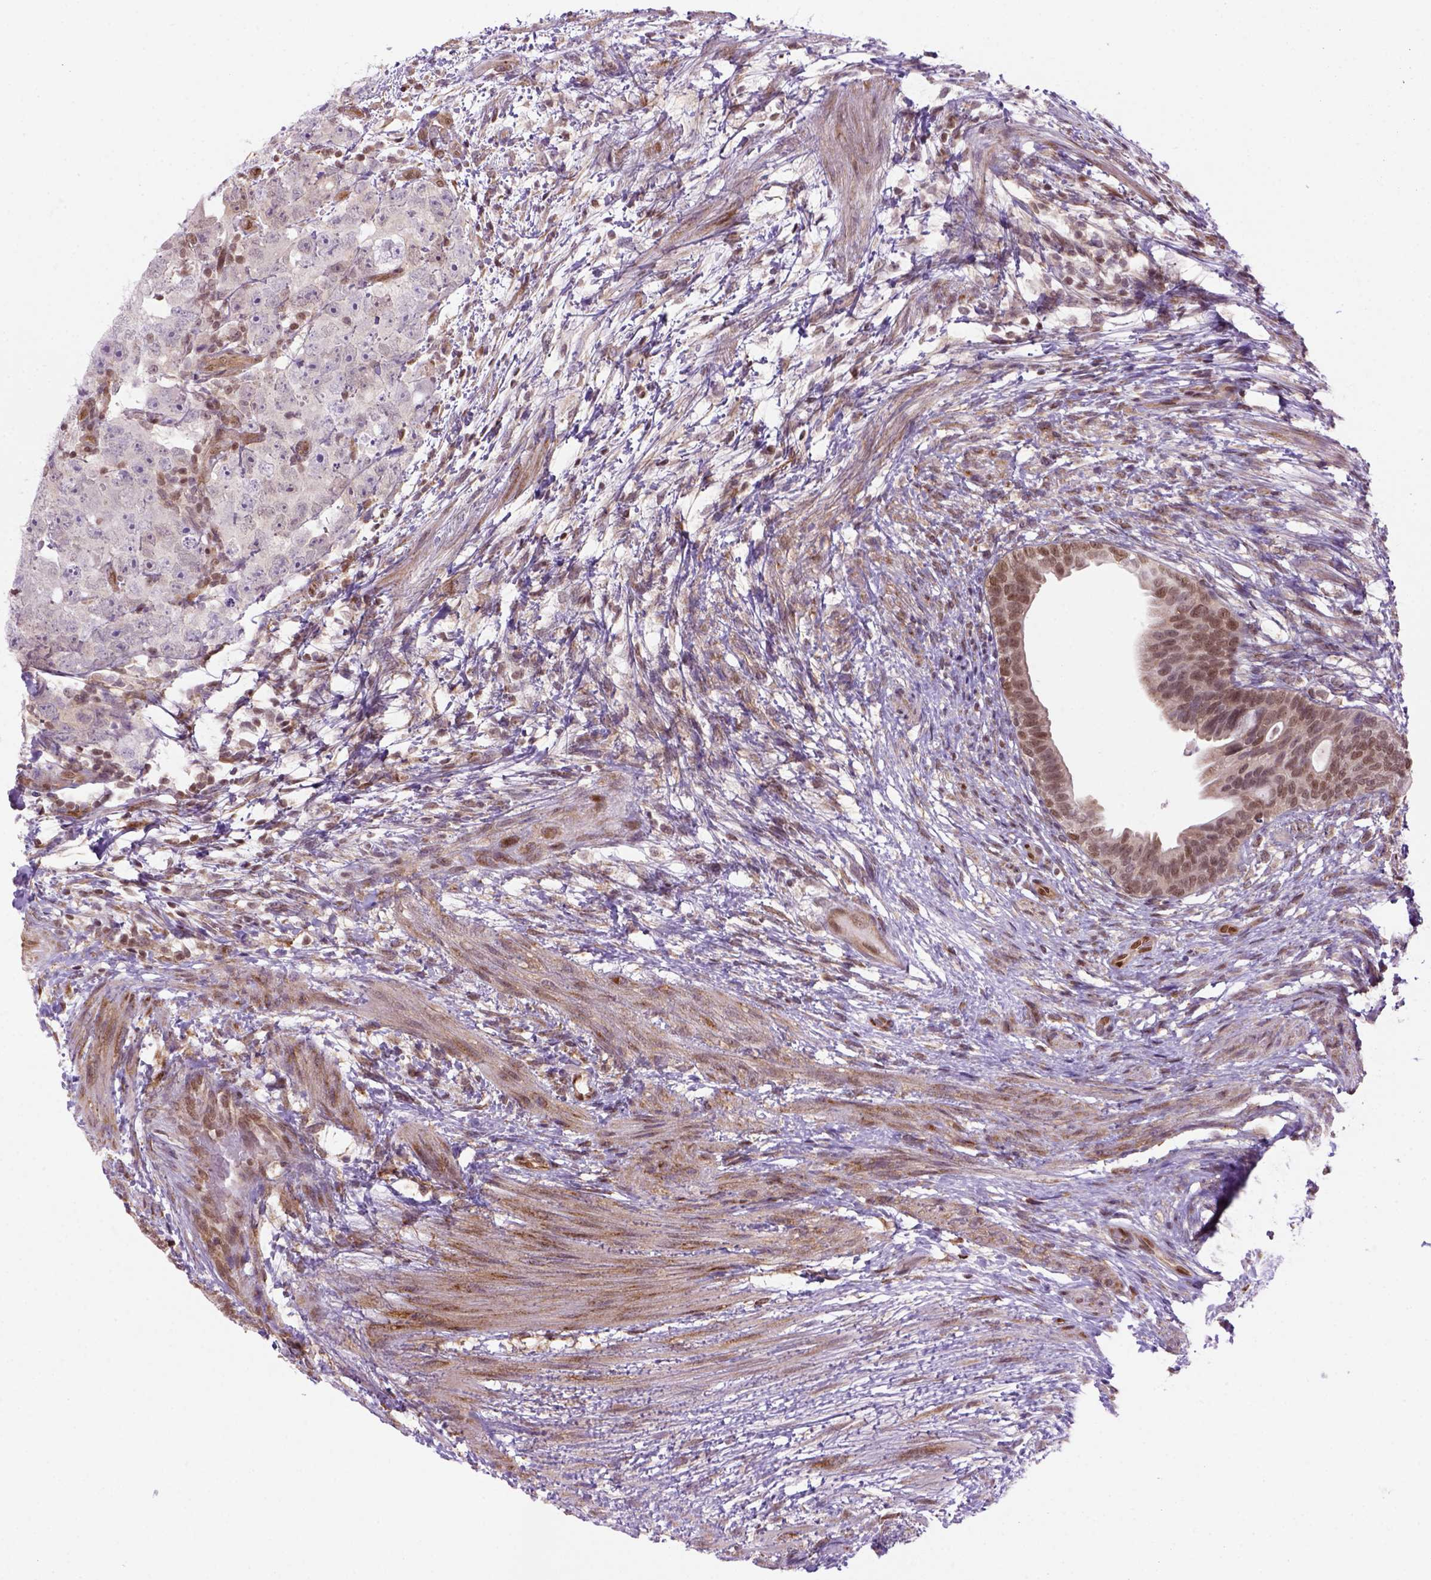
{"staining": {"intensity": "negative", "quantity": "none", "location": "none"}, "tissue": "testis cancer", "cell_type": "Tumor cells", "image_type": "cancer", "snomed": [{"axis": "morphology", "description": "Carcinoma, Embryonal, NOS"}, {"axis": "topography", "description": "Testis"}], "caption": "IHC photomicrograph of neoplastic tissue: human testis embryonal carcinoma stained with DAB (3,3'-diaminobenzidine) displays no significant protein staining in tumor cells.", "gene": "MGMT", "patient": {"sex": "male", "age": 24}}